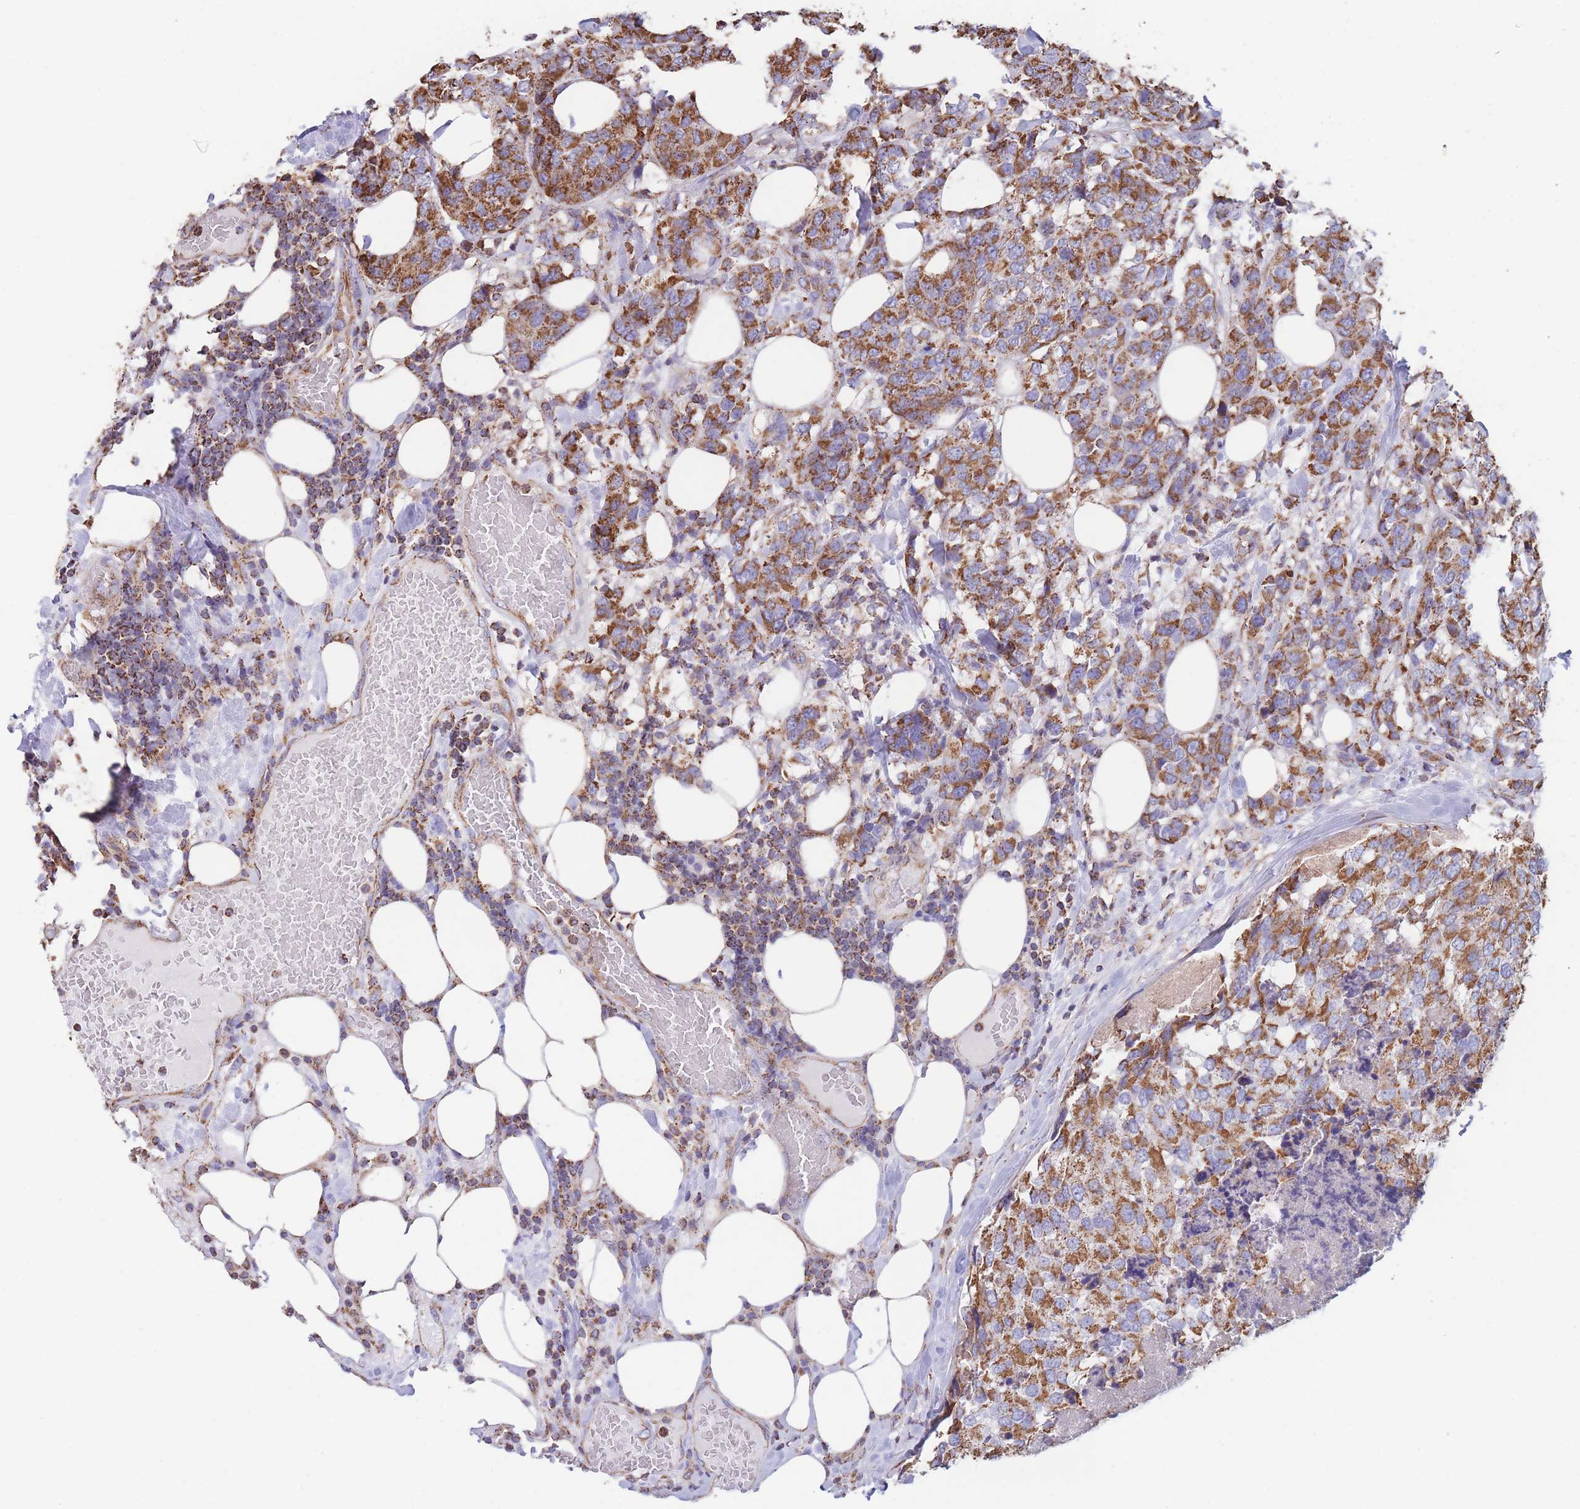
{"staining": {"intensity": "strong", "quantity": ">75%", "location": "cytoplasmic/membranous"}, "tissue": "breast cancer", "cell_type": "Tumor cells", "image_type": "cancer", "snomed": [{"axis": "morphology", "description": "Lobular carcinoma"}, {"axis": "topography", "description": "Breast"}], "caption": "DAB (3,3'-diaminobenzidine) immunohistochemical staining of lobular carcinoma (breast) displays strong cytoplasmic/membranous protein staining in approximately >75% of tumor cells. (DAB IHC with brightfield microscopy, high magnification).", "gene": "FKBP8", "patient": {"sex": "female", "age": 59}}